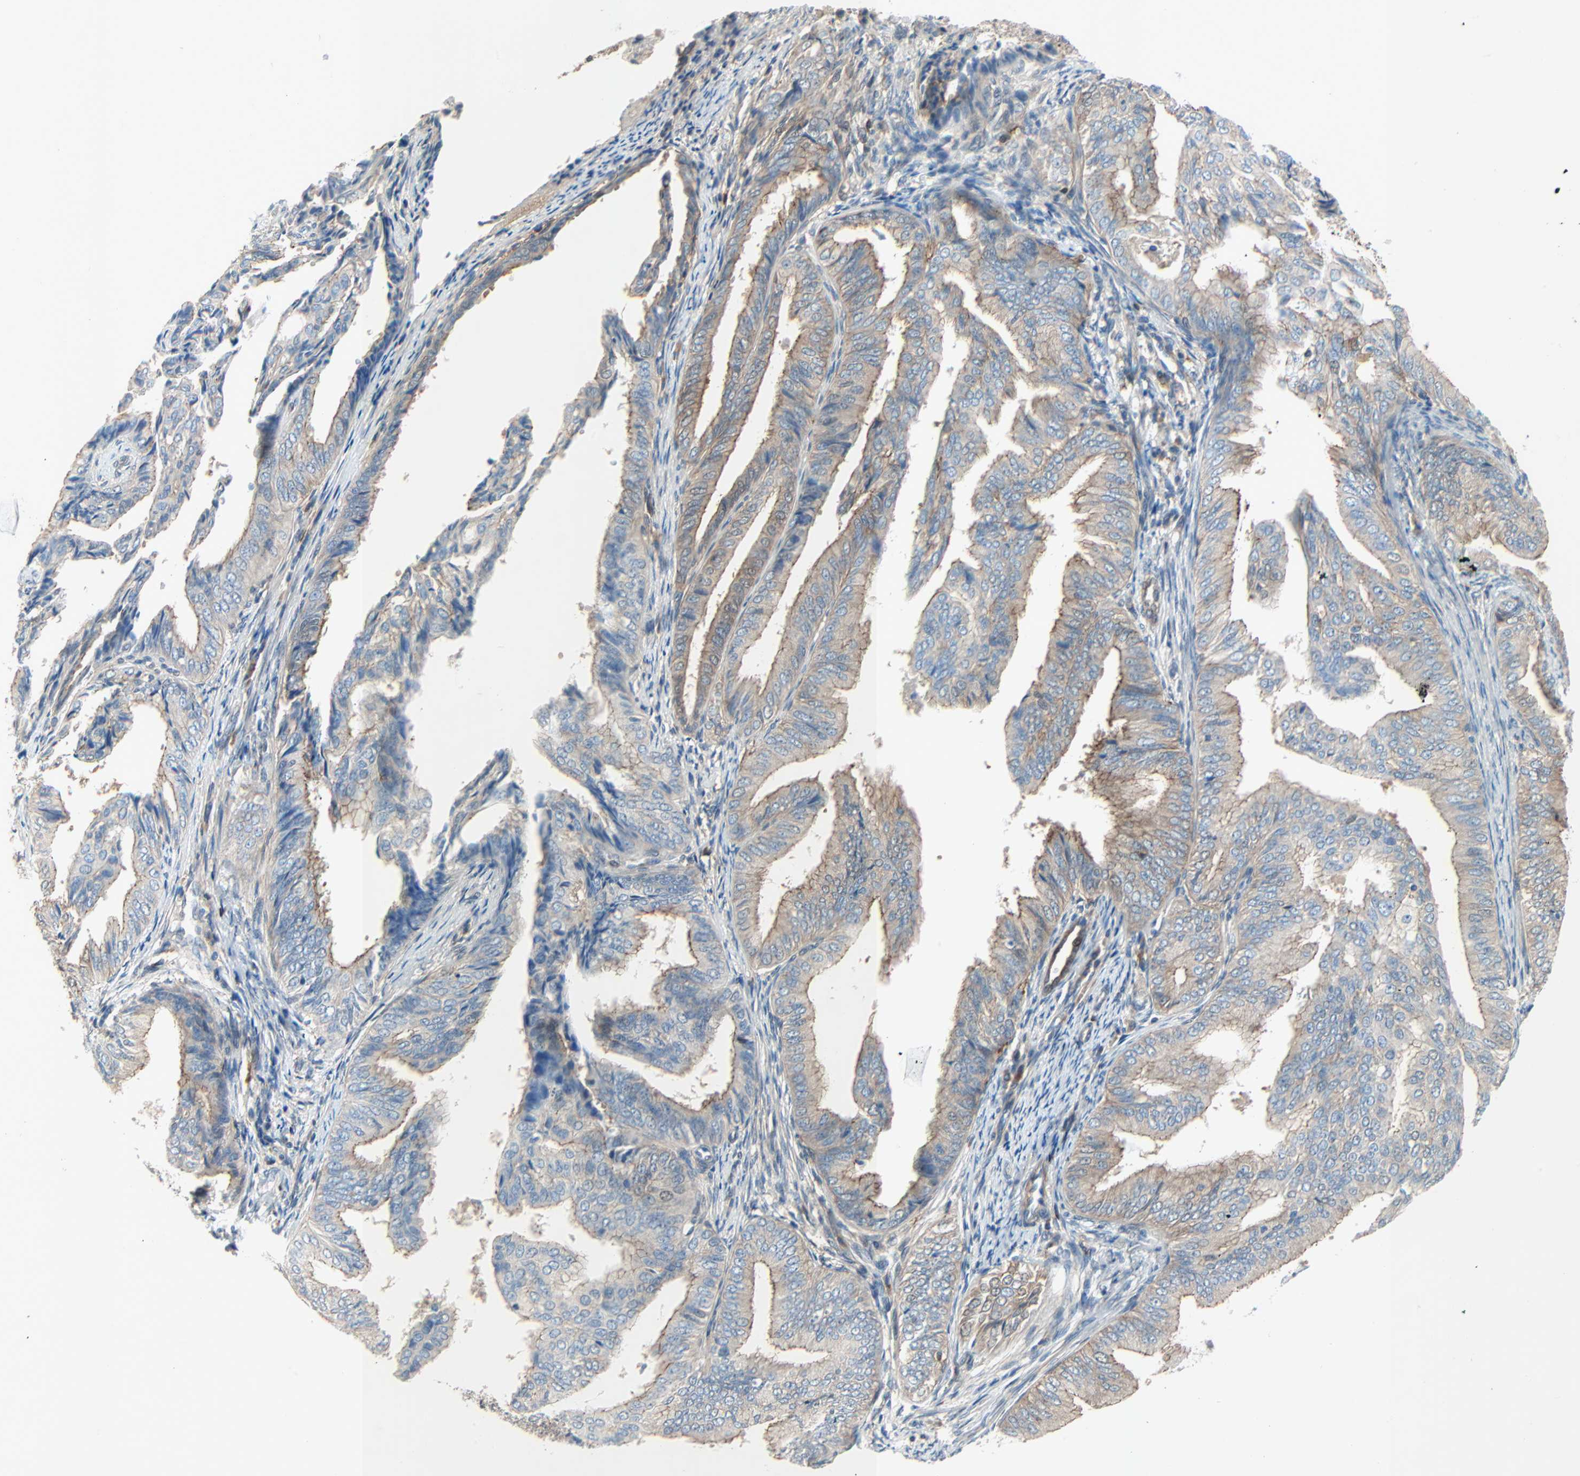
{"staining": {"intensity": "moderate", "quantity": ">75%", "location": "cytoplasmic/membranous"}, "tissue": "endometrial cancer", "cell_type": "Tumor cells", "image_type": "cancer", "snomed": [{"axis": "morphology", "description": "Adenocarcinoma, NOS"}, {"axis": "topography", "description": "Endometrium"}], "caption": "DAB immunohistochemical staining of endometrial adenocarcinoma demonstrates moderate cytoplasmic/membranous protein expression in approximately >75% of tumor cells.", "gene": "TNFRSF12A", "patient": {"sex": "female", "age": 58}}